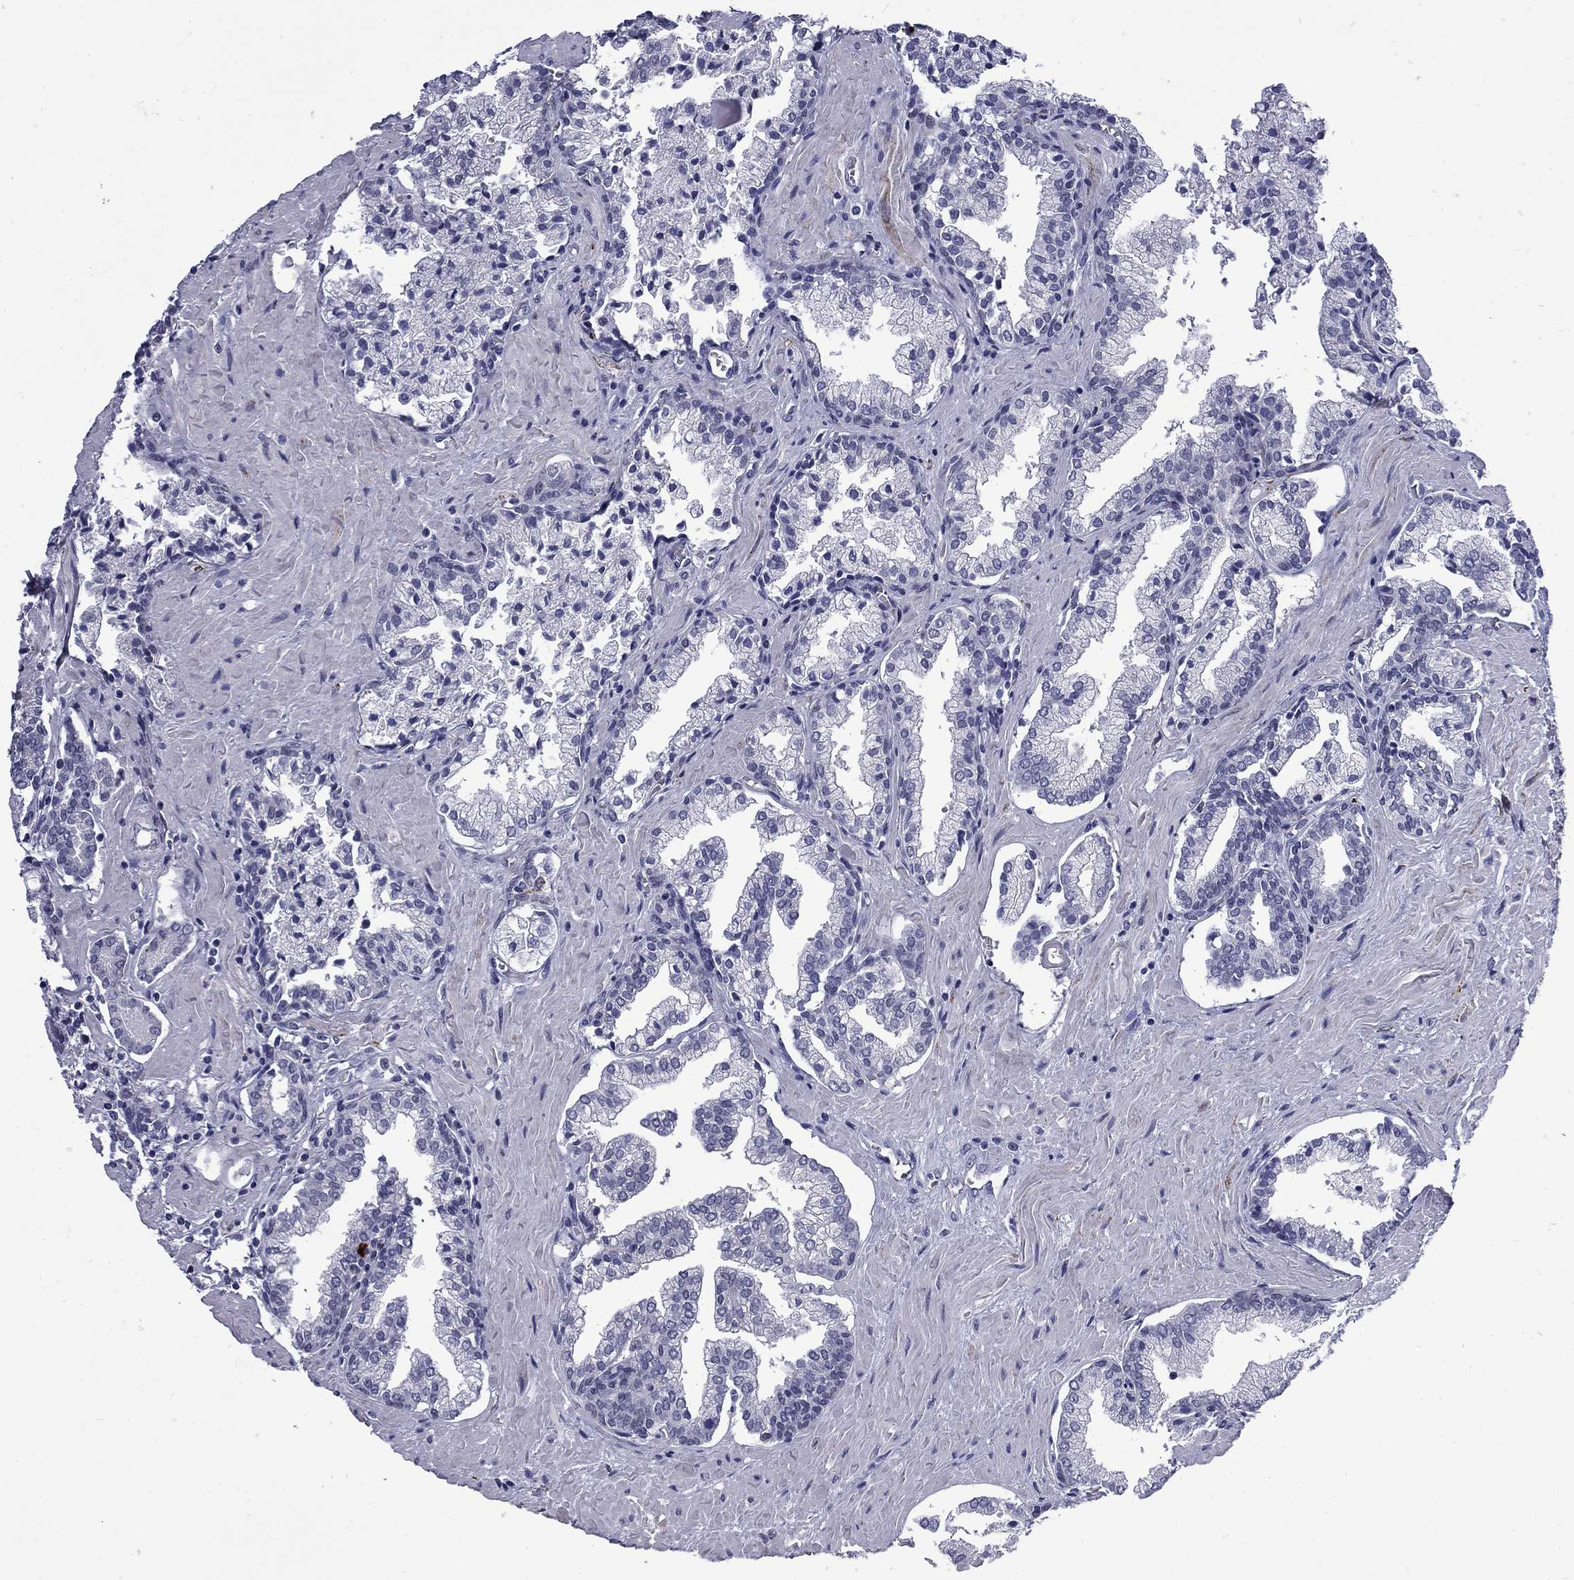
{"staining": {"intensity": "negative", "quantity": "none", "location": "none"}, "tissue": "prostate cancer", "cell_type": "Tumor cells", "image_type": "cancer", "snomed": [{"axis": "morphology", "description": "Adenocarcinoma, NOS"}, {"axis": "topography", "description": "Prostate and seminal vesicle, NOS"}, {"axis": "topography", "description": "Prostate"}], "caption": "Immunohistochemistry (IHC) of human adenocarcinoma (prostate) reveals no staining in tumor cells.", "gene": "MGARP", "patient": {"sex": "male", "age": 44}}